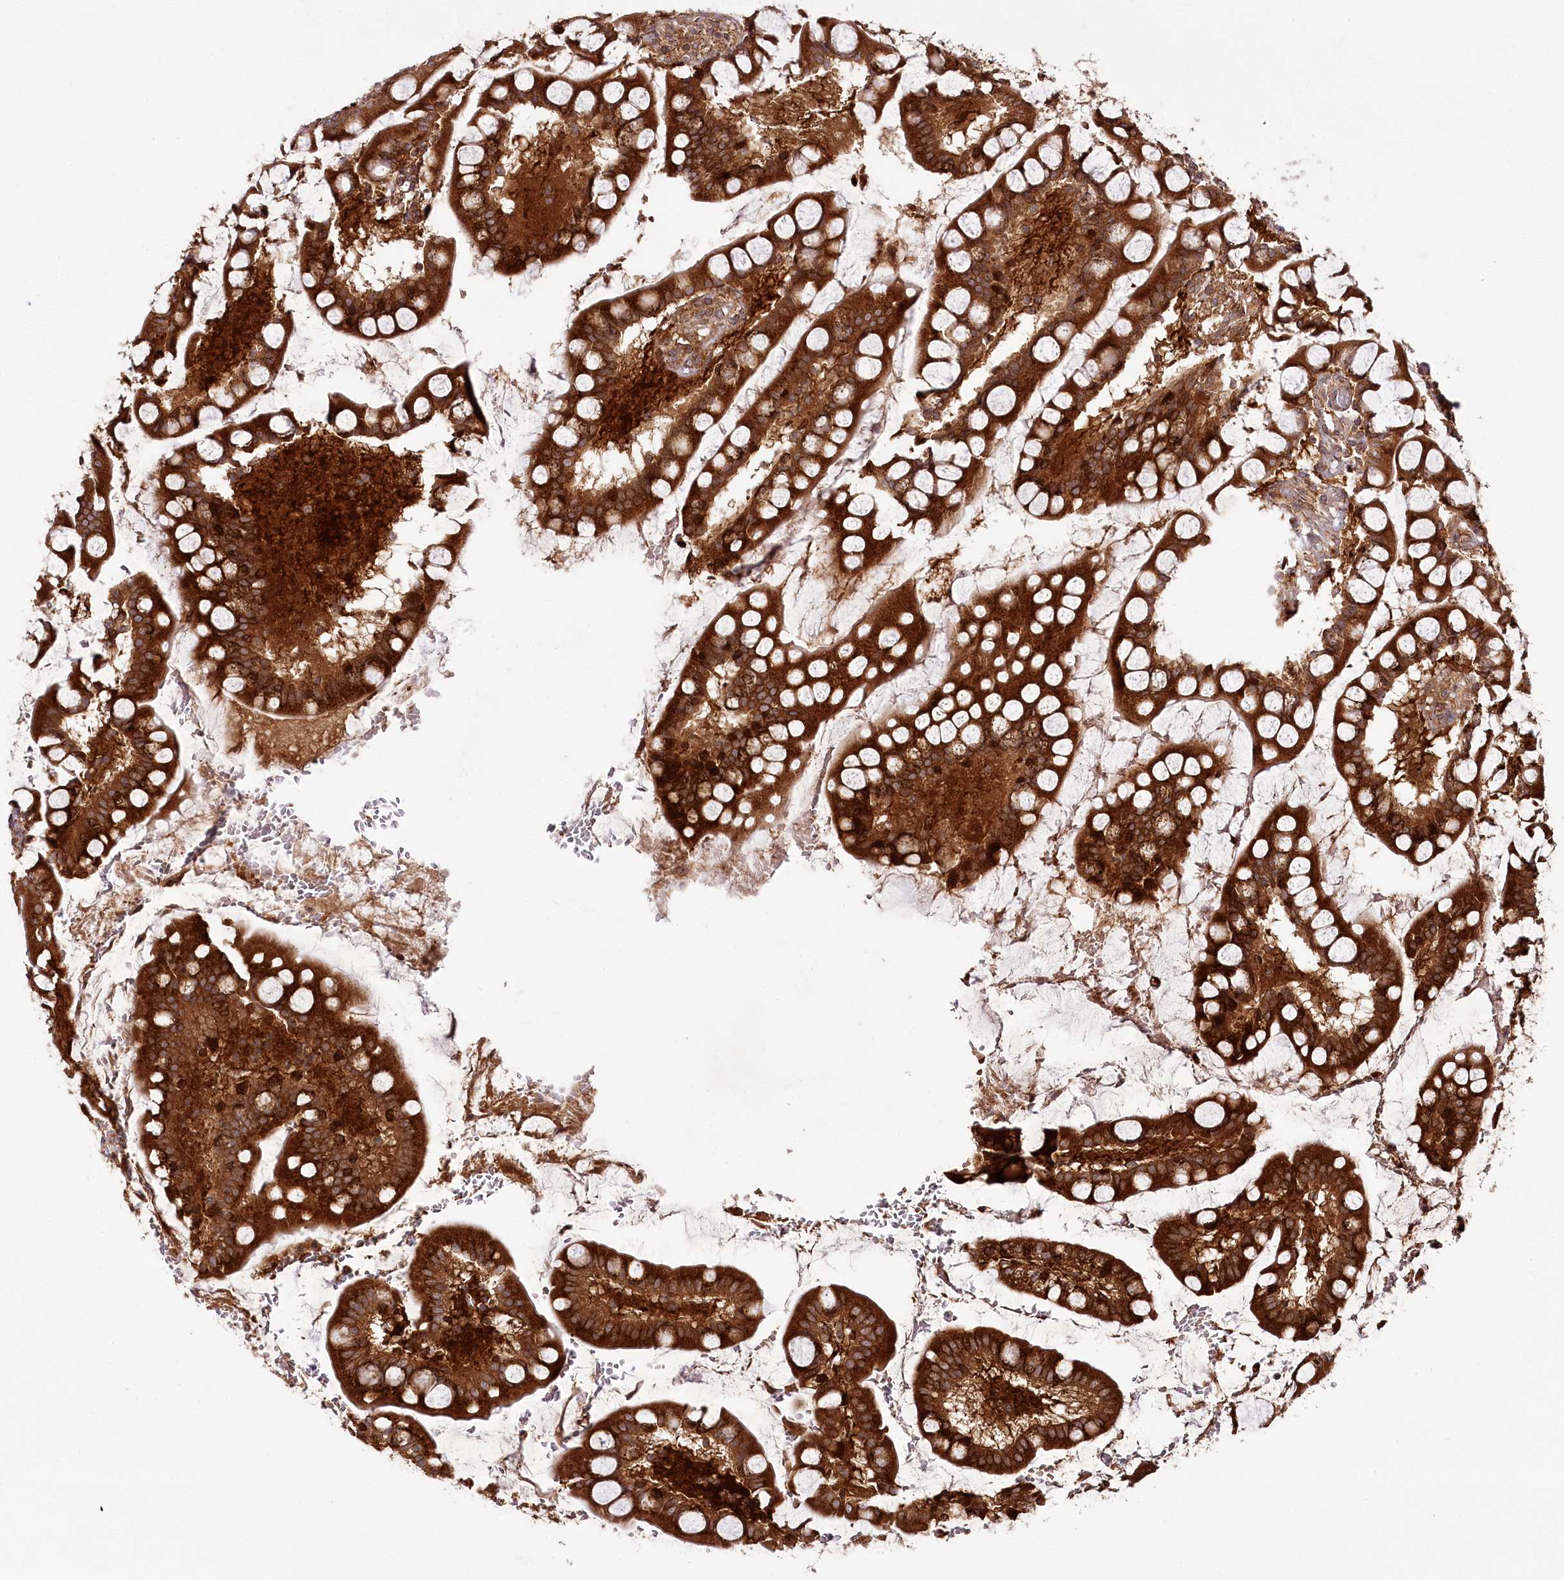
{"staining": {"intensity": "strong", "quantity": ">75%", "location": "cytoplasmic/membranous"}, "tissue": "small intestine", "cell_type": "Glandular cells", "image_type": "normal", "snomed": [{"axis": "morphology", "description": "Normal tissue, NOS"}, {"axis": "topography", "description": "Small intestine"}], "caption": "A brown stain shows strong cytoplasmic/membranous positivity of a protein in glandular cells of benign human small intestine.", "gene": "COPG1", "patient": {"sex": "male", "age": 52}}